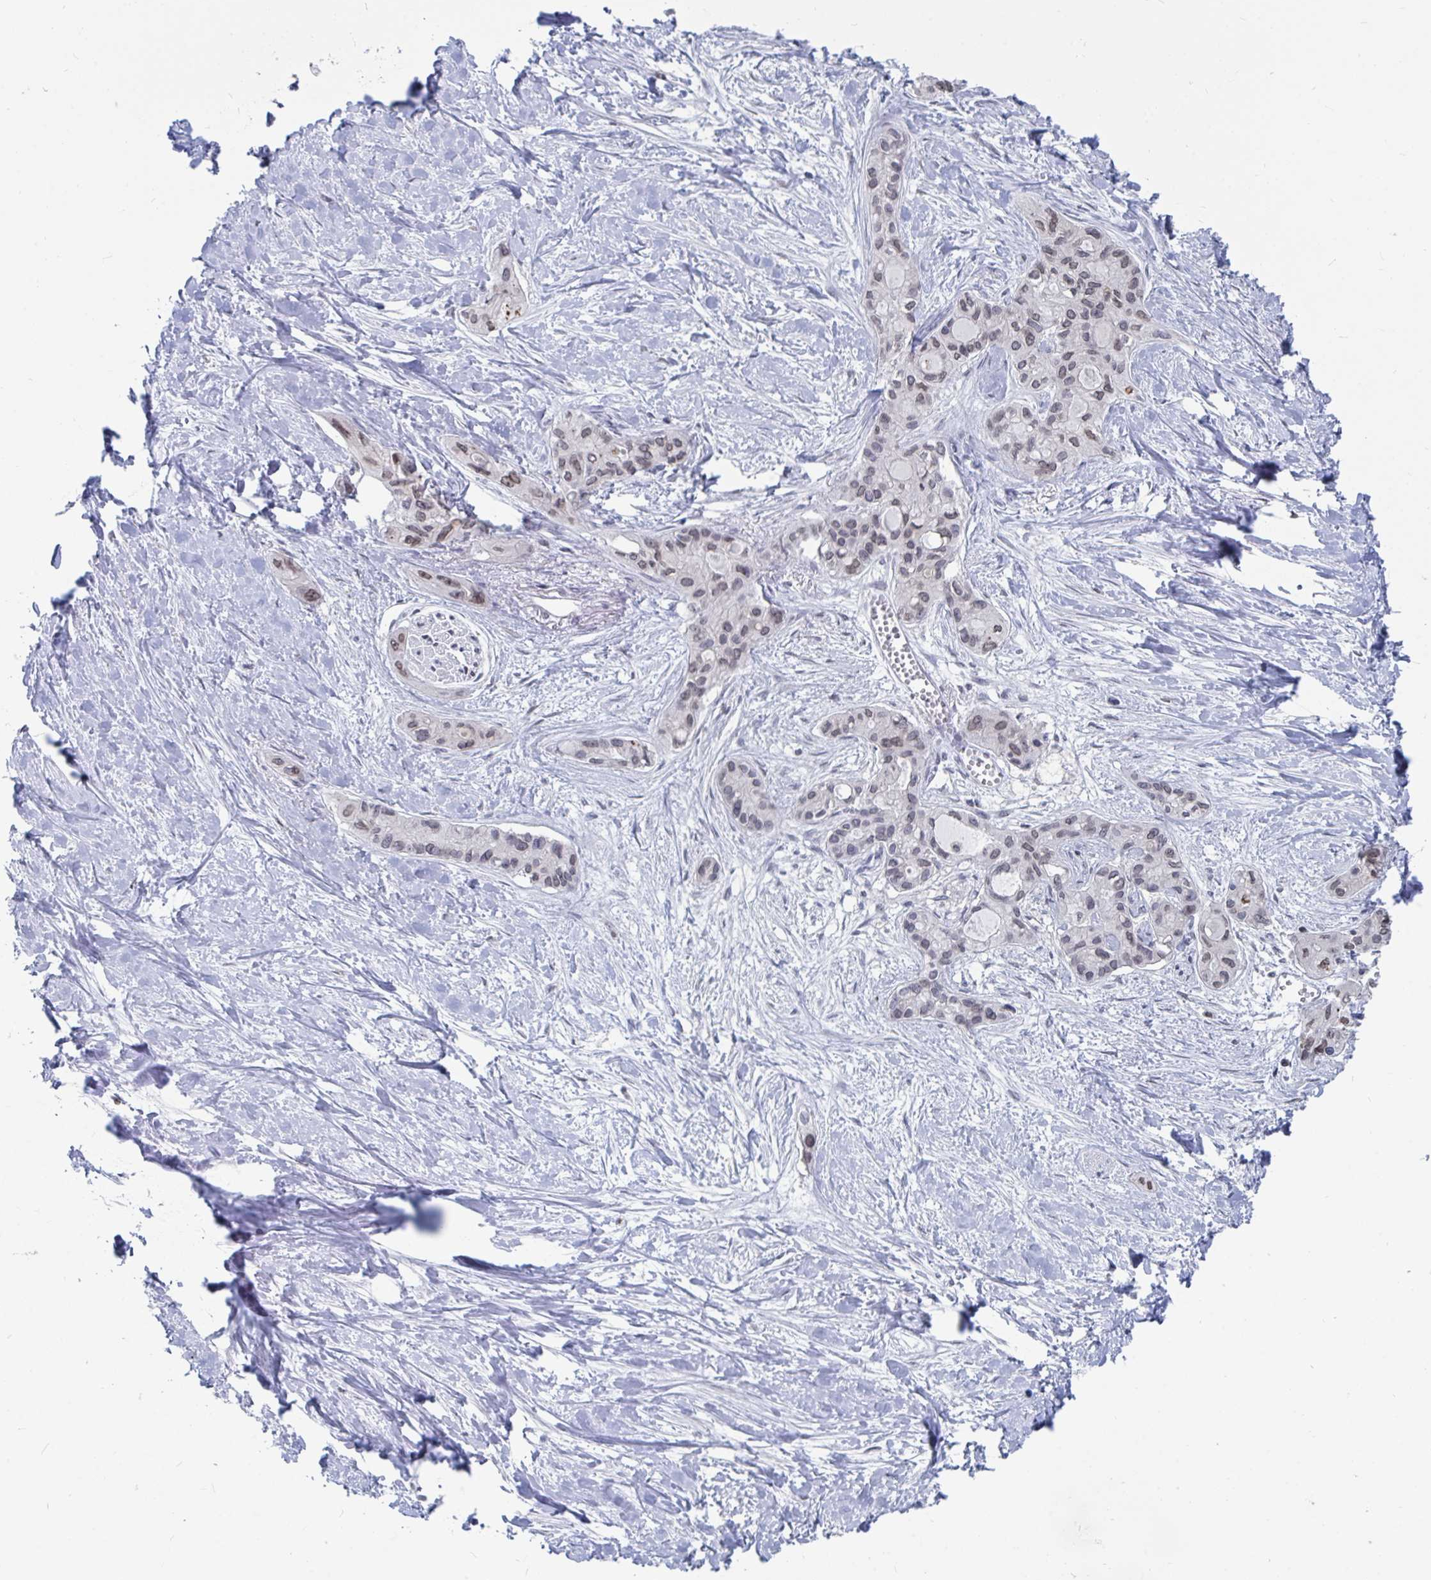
{"staining": {"intensity": "weak", "quantity": "25%-75%", "location": "nuclear"}, "tissue": "pancreatic cancer", "cell_type": "Tumor cells", "image_type": "cancer", "snomed": [{"axis": "morphology", "description": "Adenocarcinoma, NOS"}, {"axis": "topography", "description": "Pancreas"}], "caption": "A low amount of weak nuclear staining is appreciated in approximately 25%-75% of tumor cells in pancreatic cancer (adenocarcinoma) tissue.", "gene": "TRIP12", "patient": {"sex": "female", "age": 50}}